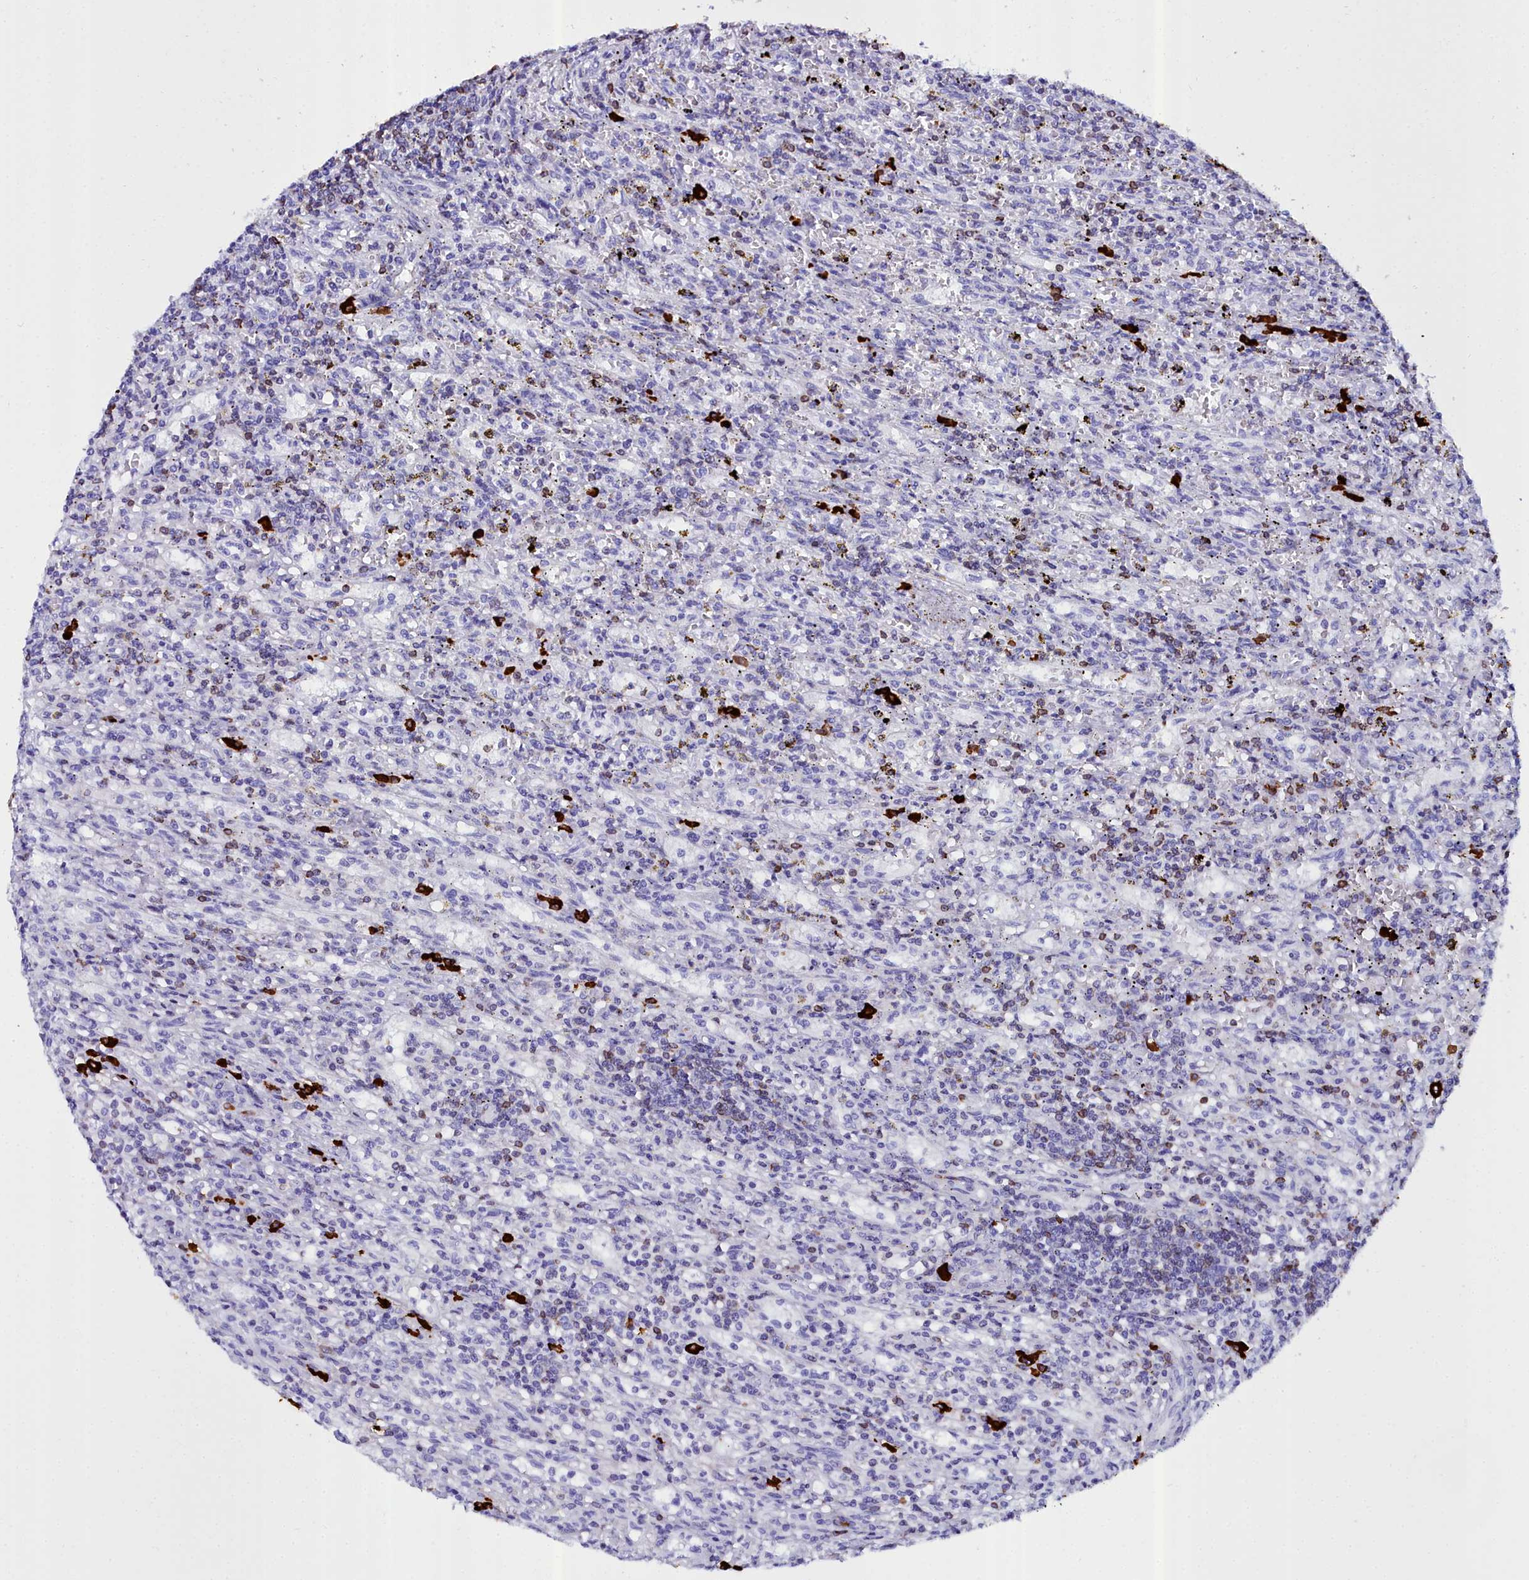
{"staining": {"intensity": "weak", "quantity": "<25%", "location": "cytoplasmic/membranous"}, "tissue": "lymphoma", "cell_type": "Tumor cells", "image_type": "cancer", "snomed": [{"axis": "morphology", "description": "Malignant lymphoma, non-Hodgkin's type, Low grade"}, {"axis": "topography", "description": "Spleen"}], "caption": "The photomicrograph exhibits no significant staining in tumor cells of lymphoma. Brightfield microscopy of IHC stained with DAB (brown) and hematoxylin (blue), captured at high magnification.", "gene": "TXNDC5", "patient": {"sex": "male", "age": 76}}